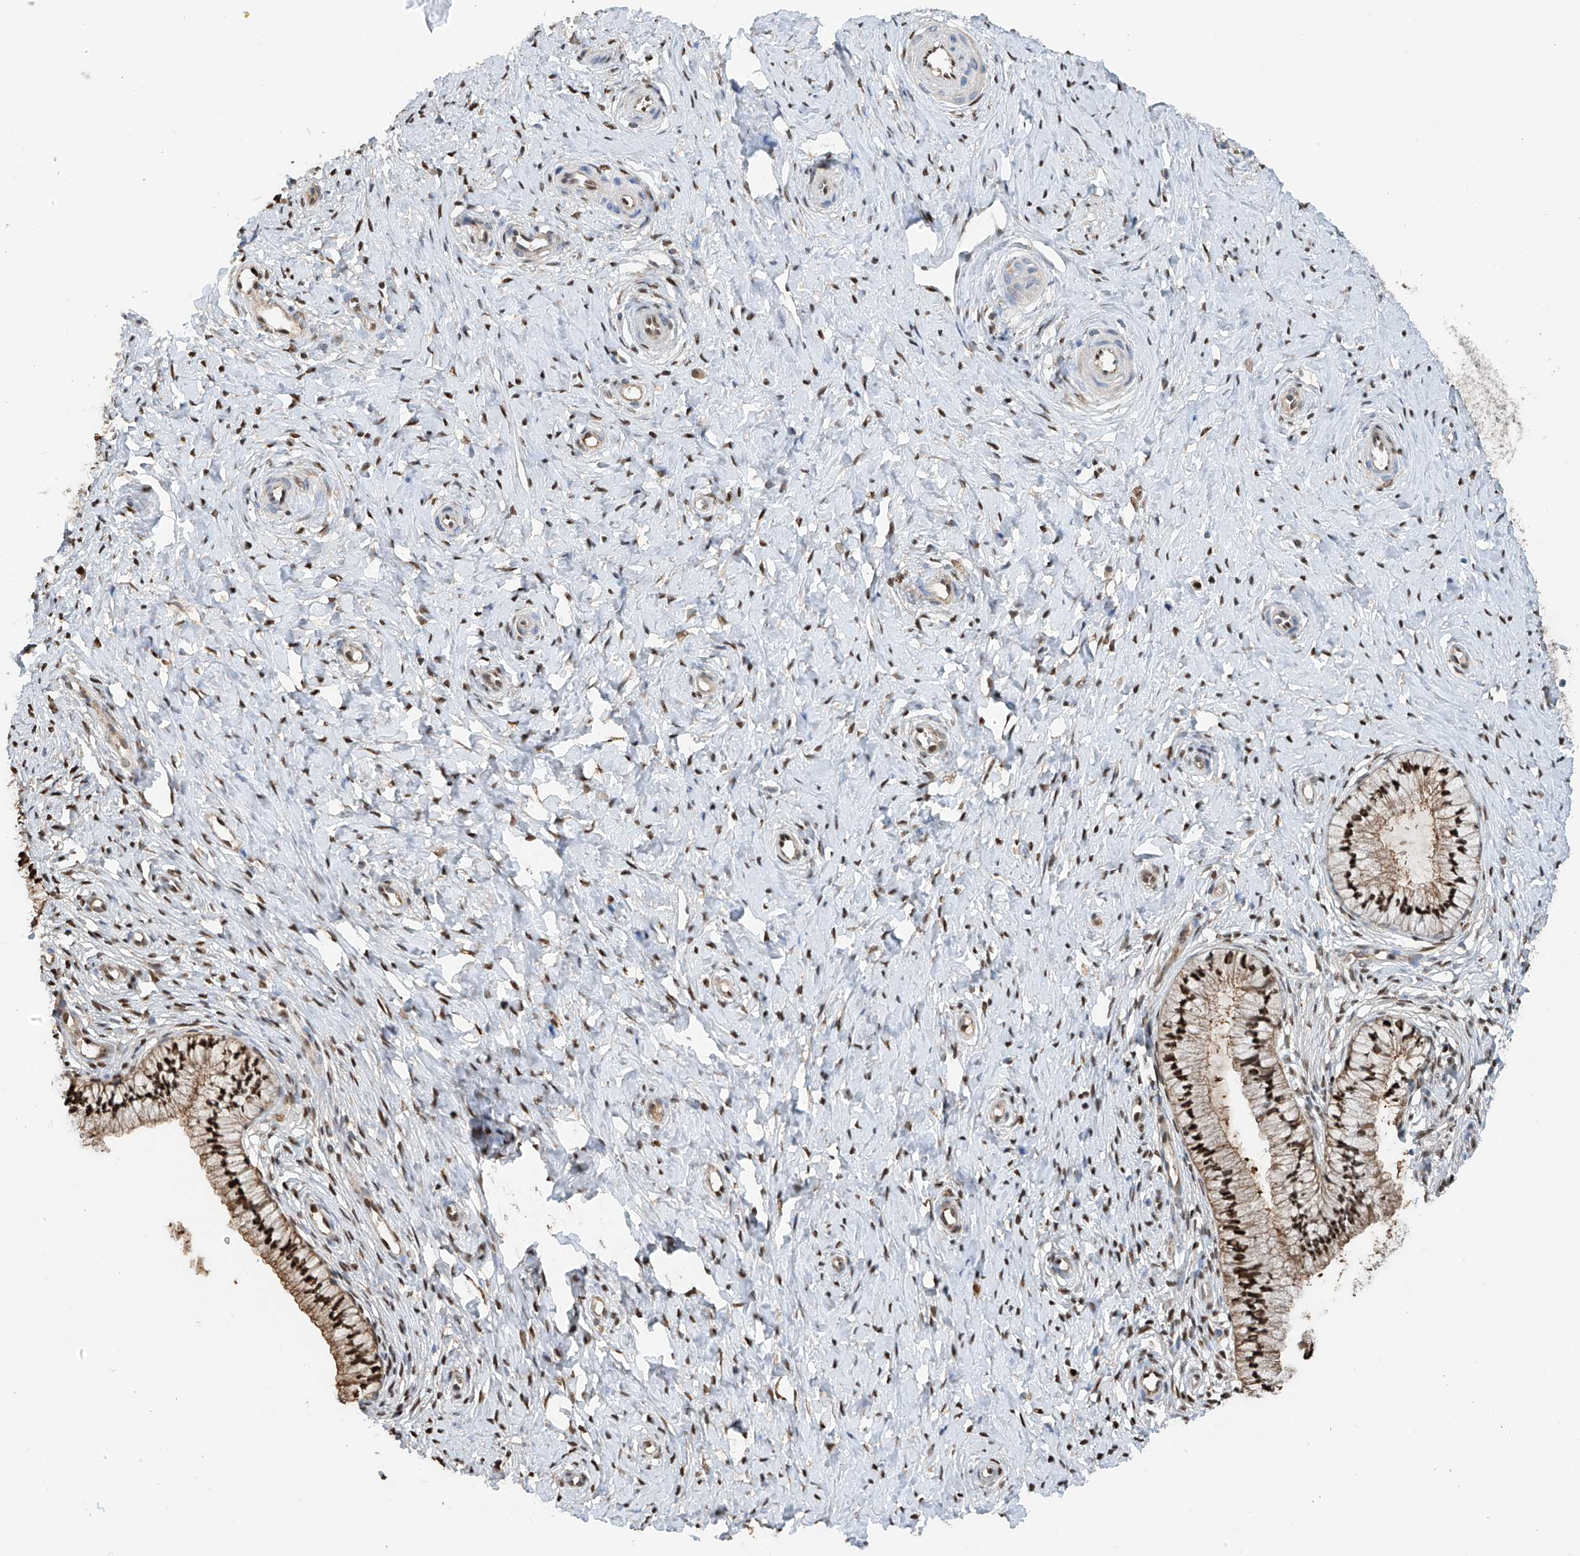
{"staining": {"intensity": "moderate", "quantity": ">75%", "location": "nuclear"}, "tissue": "cervix", "cell_type": "Glandular cells", "image_type": "normal", "snomed": [{"axis": "morphology", "description": "Normal tissue, NOS"}, {"axis": "topography", "description": "Cervix"}], "caption": "Immunohistochemistry (IHC) histopathology image of normal cervix: human cervix stained using IHC exhibits medium levels of moderate protein expression localized specifically in the nuclear of glandular cells, appearing as a nuclear brown color.", "gene": "PMM1", "patient": {"sex": "female", "age": 36}}